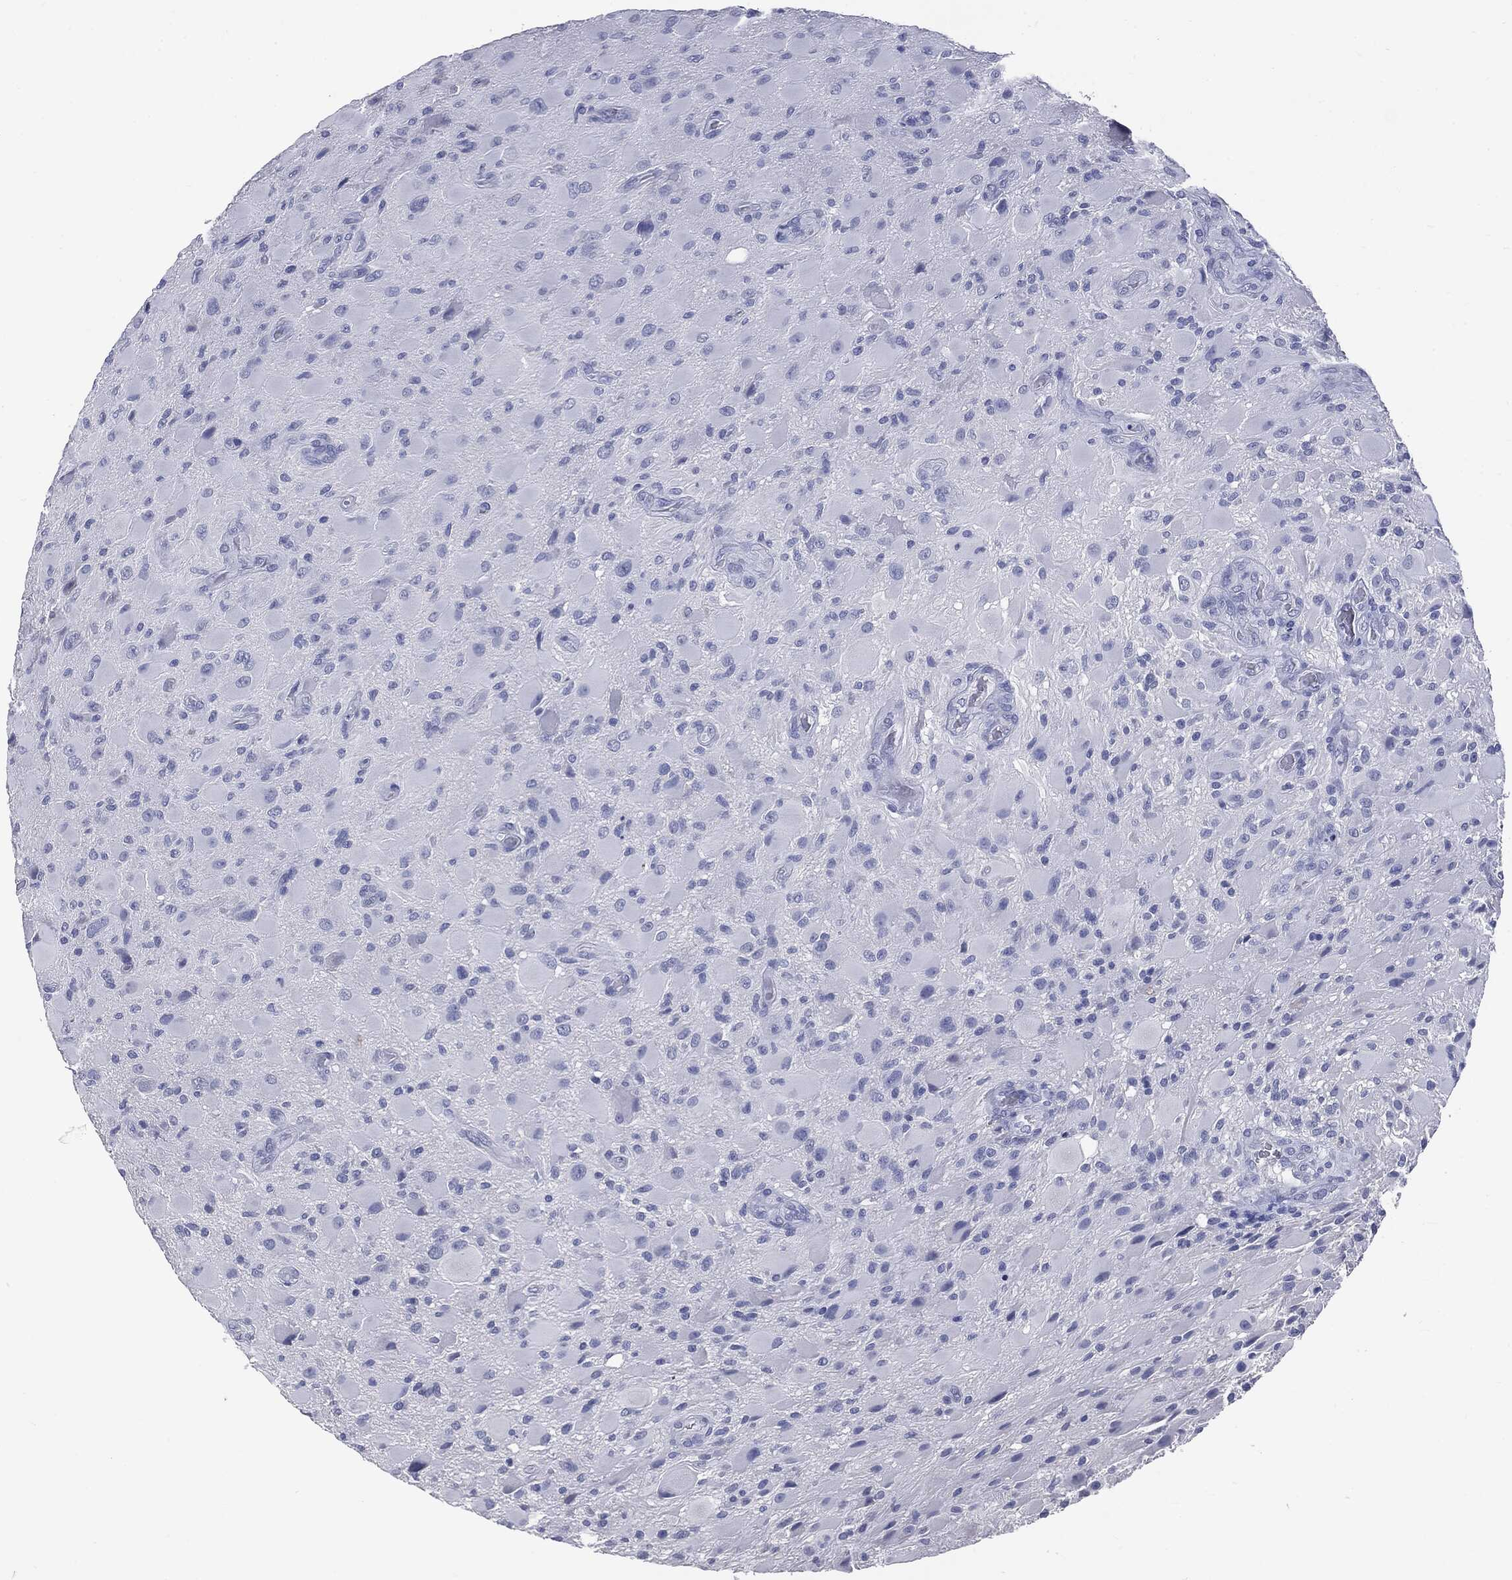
{"staining": {"intensity": "negative", "quantity": "none", "location": "none"}, "tissue": "glioma", "cell_type": "Tumor cells", "image_type": "cancer", "snomed": [{"axis": "morphology", "description": "Glioma, malignant, High grade"}, {"axis": "topography", "description": "Cerebral cortex"}], "caption": "There is no significant expression in tumor cells of malignant glioma (high-grade).", "gene": "TSHB", "patient": {"sex": "male", "age": 35}}